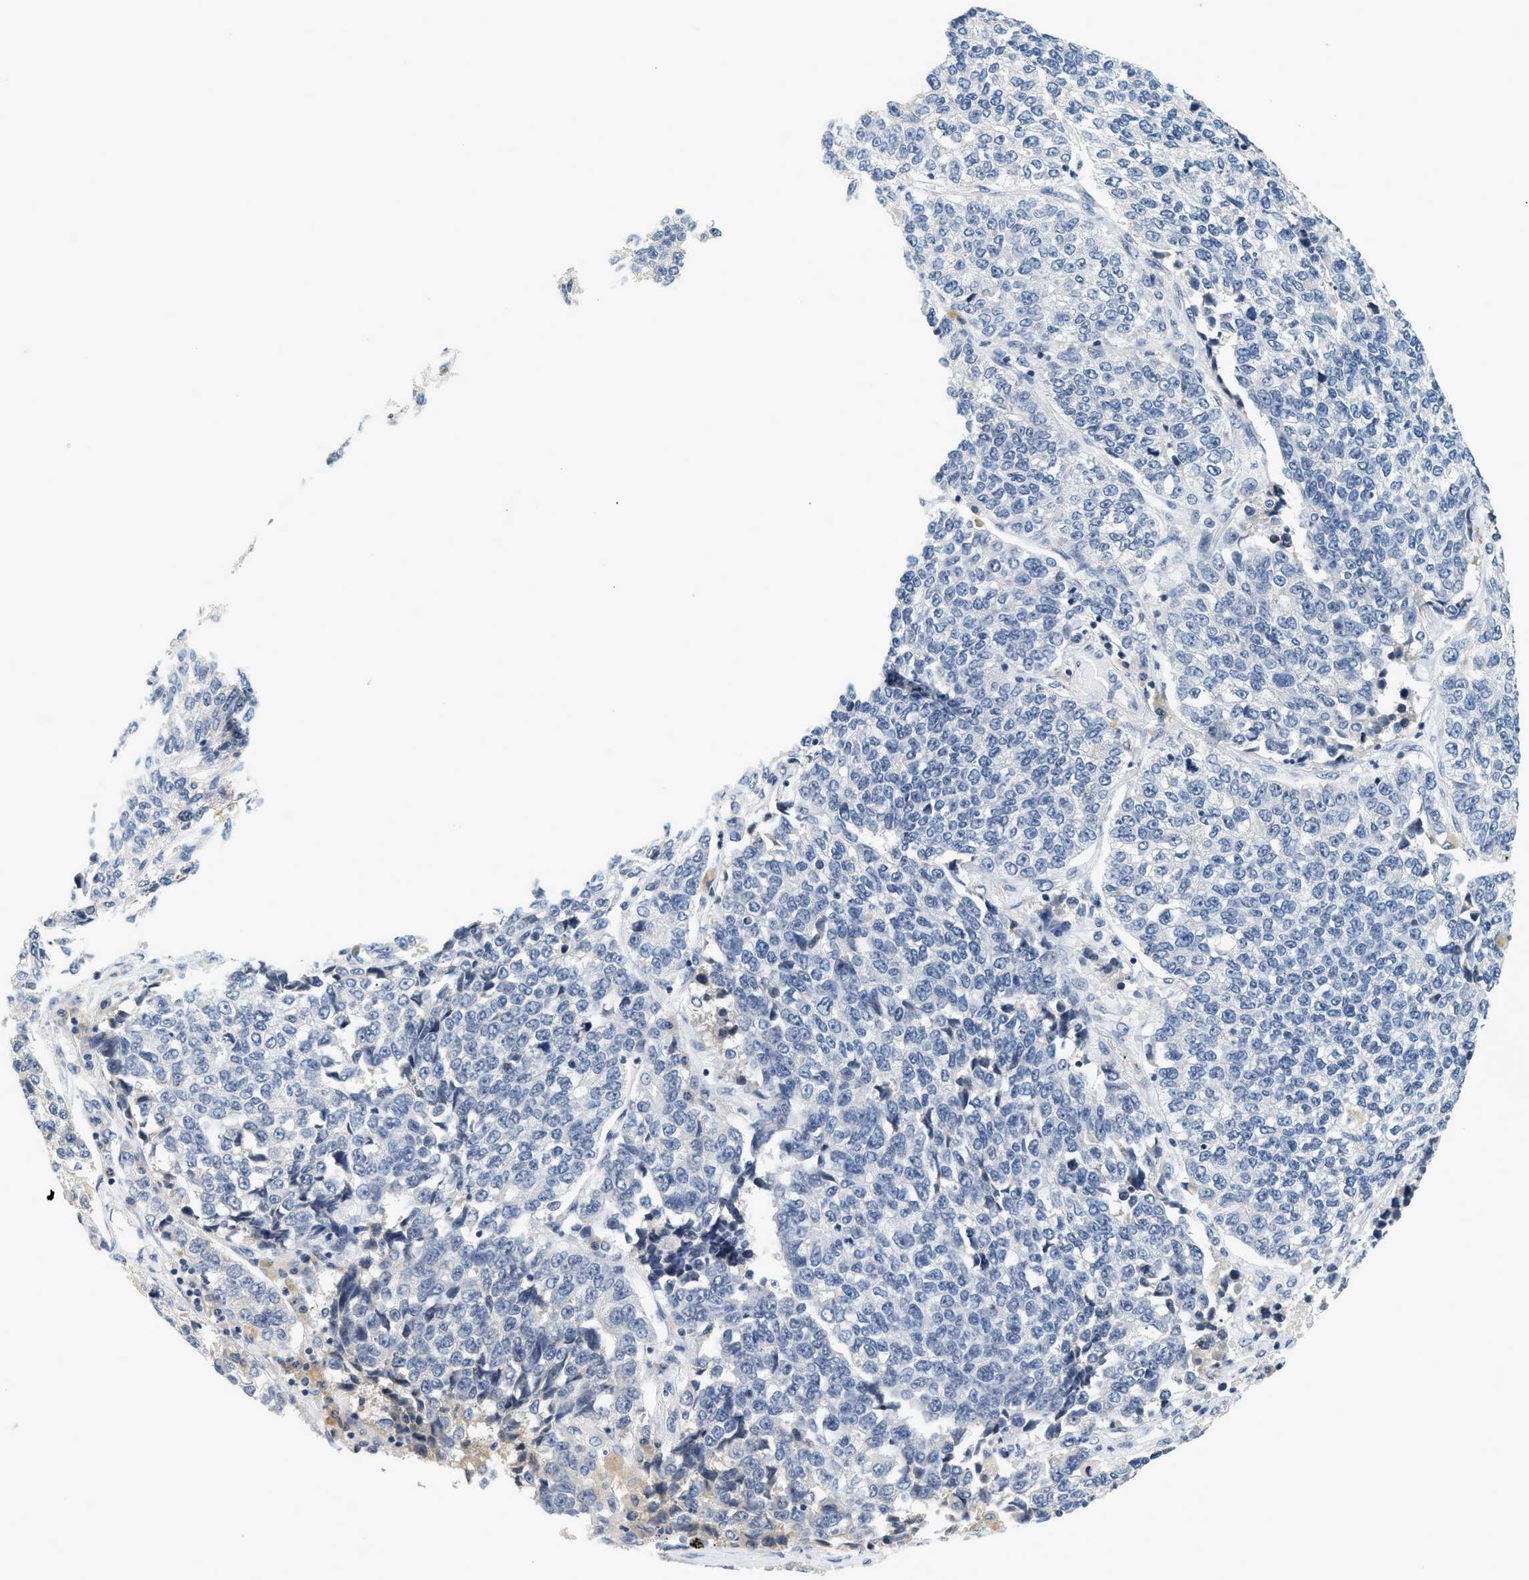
{"staining": {"intensity": "negative", "quantity": "none", "location": "none"}, "tissue": "lung cancer", "cell_type": "Tumor cells", "image_type": "cancer", "snomed": [{"axis": "morphology", "description": "Adenocarcinoma, NOS"}, {"axis": "topography", "description": "Lung"}], "caption": "Immunohistochemistry (IHC) histopathology image of neoplastic tissue: human lung adenocarcinoma stained with DAB (3,3'-diaminobenzidine) demonstrates no significant protein staining in tumor cells.", "gene": "MZF1", "patient": {"sex": "male", "age": 49}}